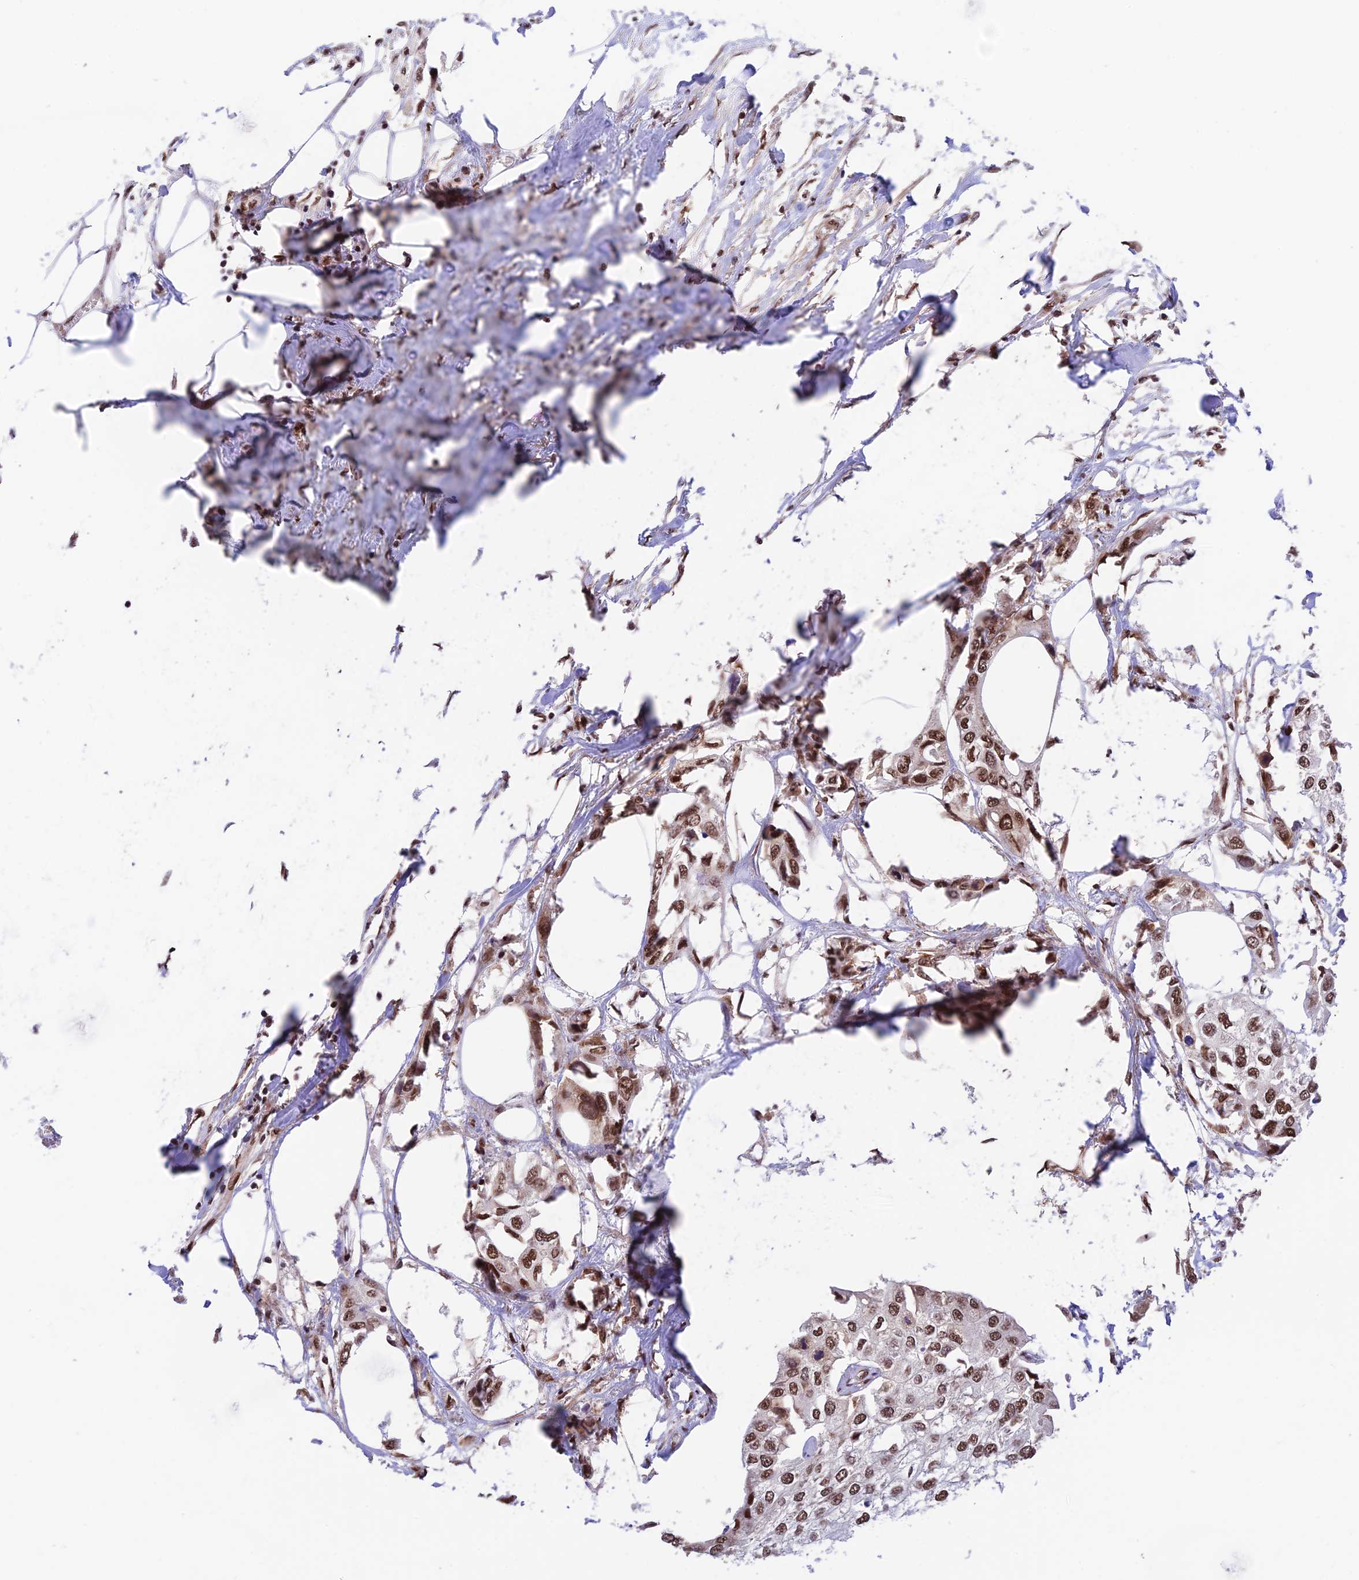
{"staining": {"intensity": "strong", "quantity": ">75%", "location": "nuclear"}, "tissue": "urothelial cancer", "cell_type": "Tumor cells", "image_type": "cancer", "snomed": [{"axis": "morphology", "description": "Urothelial carcinoma, High grade"}, {"axis": "topography", "description": "Urinary bladder"}], "caption": "IHC of human urothelial cancer shows high levels of strong nuclear staining in approximately >75% of tumor cells. (brown staining indicates protein expression, while blue staining denotes nuclei).", "gene": "RBM42", "patient": {"sex": "male", "age": 64}}